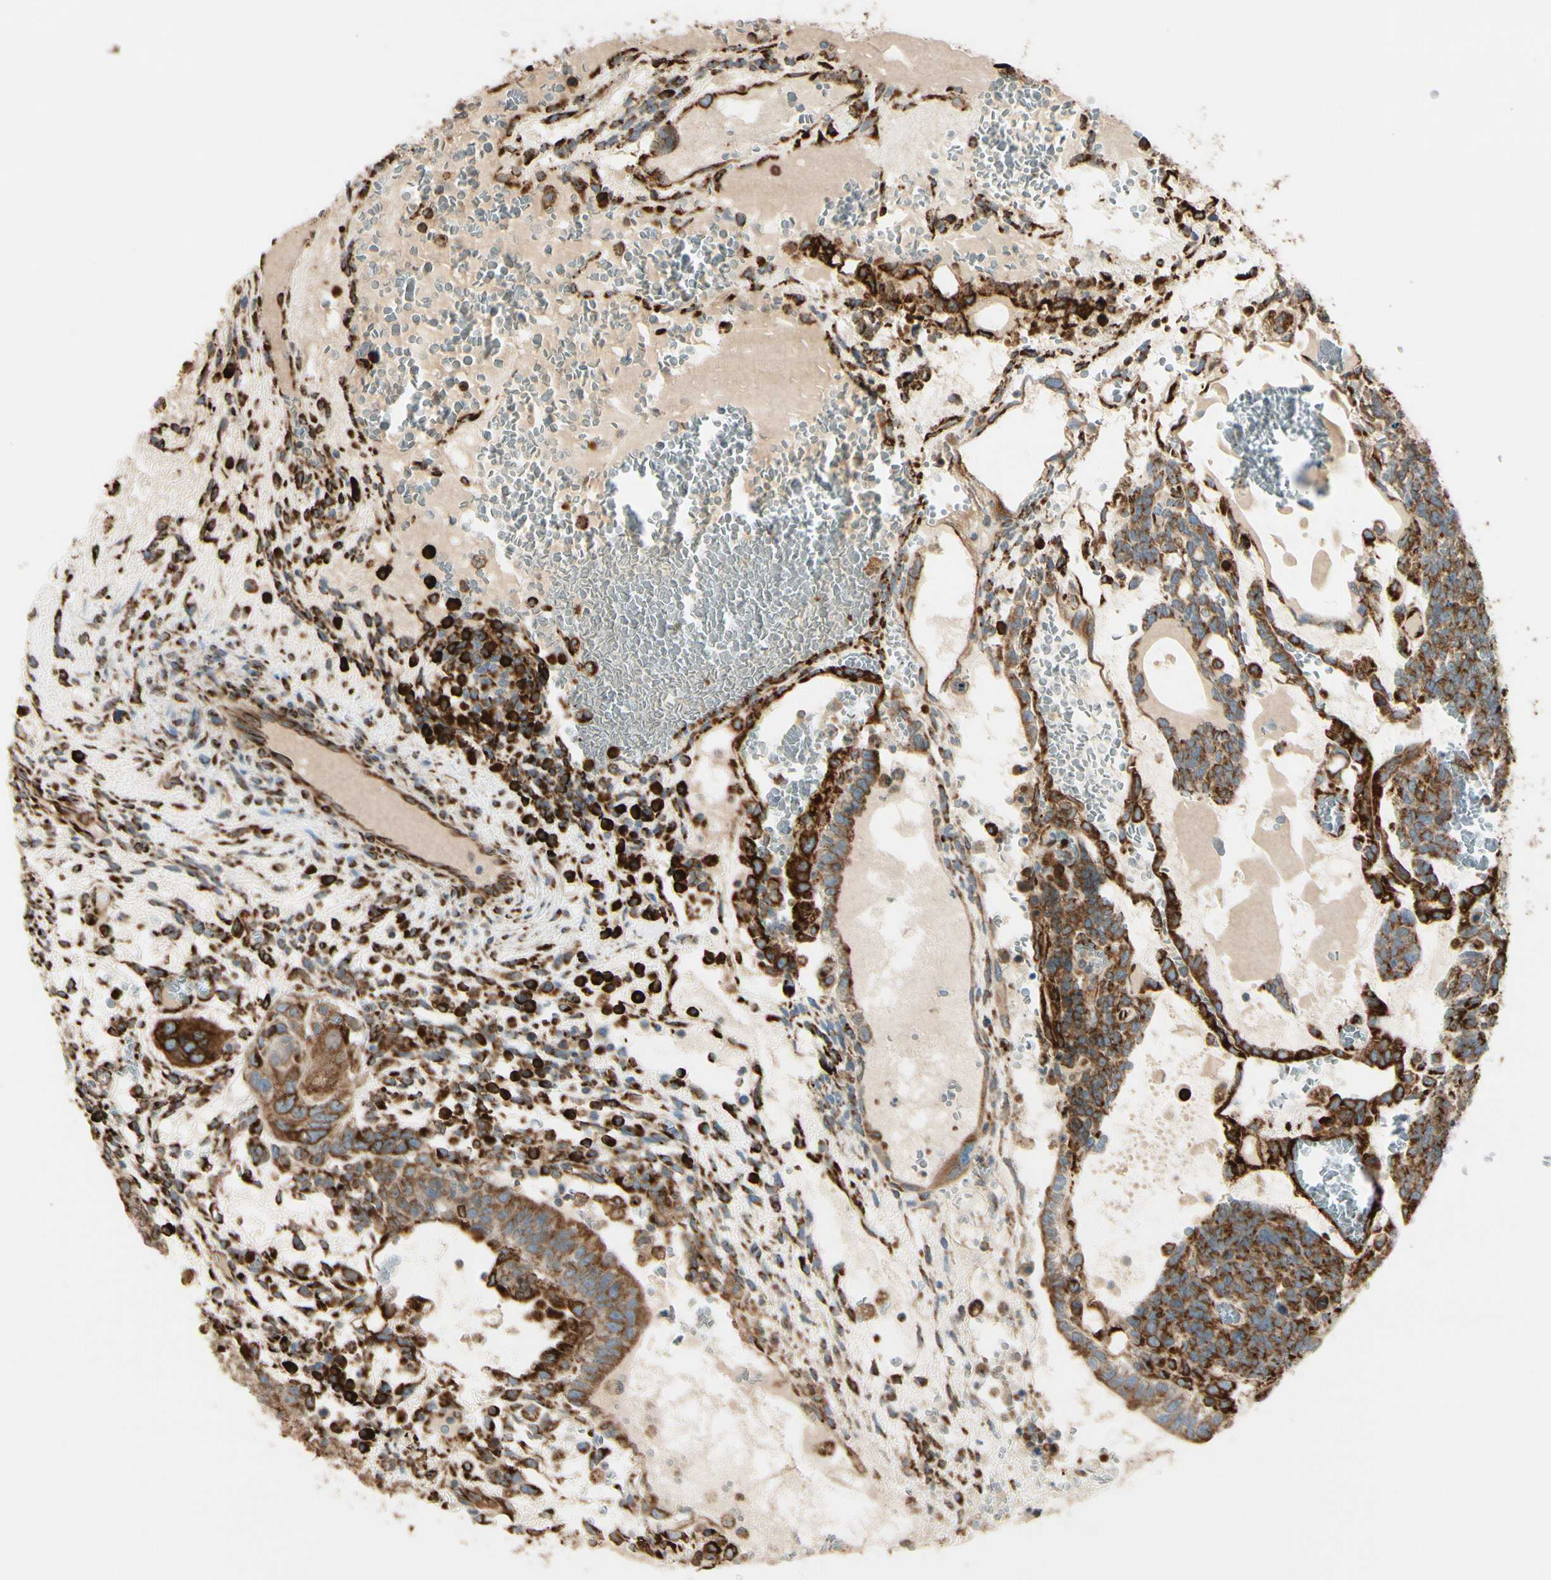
{"staining": {"intensity": "strong", "quantity": ">75%", "location": "cytoplasmic/membranous"}, "tissue": "testis cancer", "cell_type": "Tumor cells", "image_type": "cancer", "snomed": [{"axis": "morphology", "description": "Seminoma, NOS"}, {"axis": "morphology", "description": "Carcinoma, Embryonal, NOS"}, {"axis": "topography", "description": "Testis"}], "caption": "Brown immunohistochemical staining in human testis embryonal carcinoma displays strong cytoplasmic/membranous expression in about >75% of tumor cells.", "gene": "RRBP1", "patient": {"sex": "male", "age": 52}}